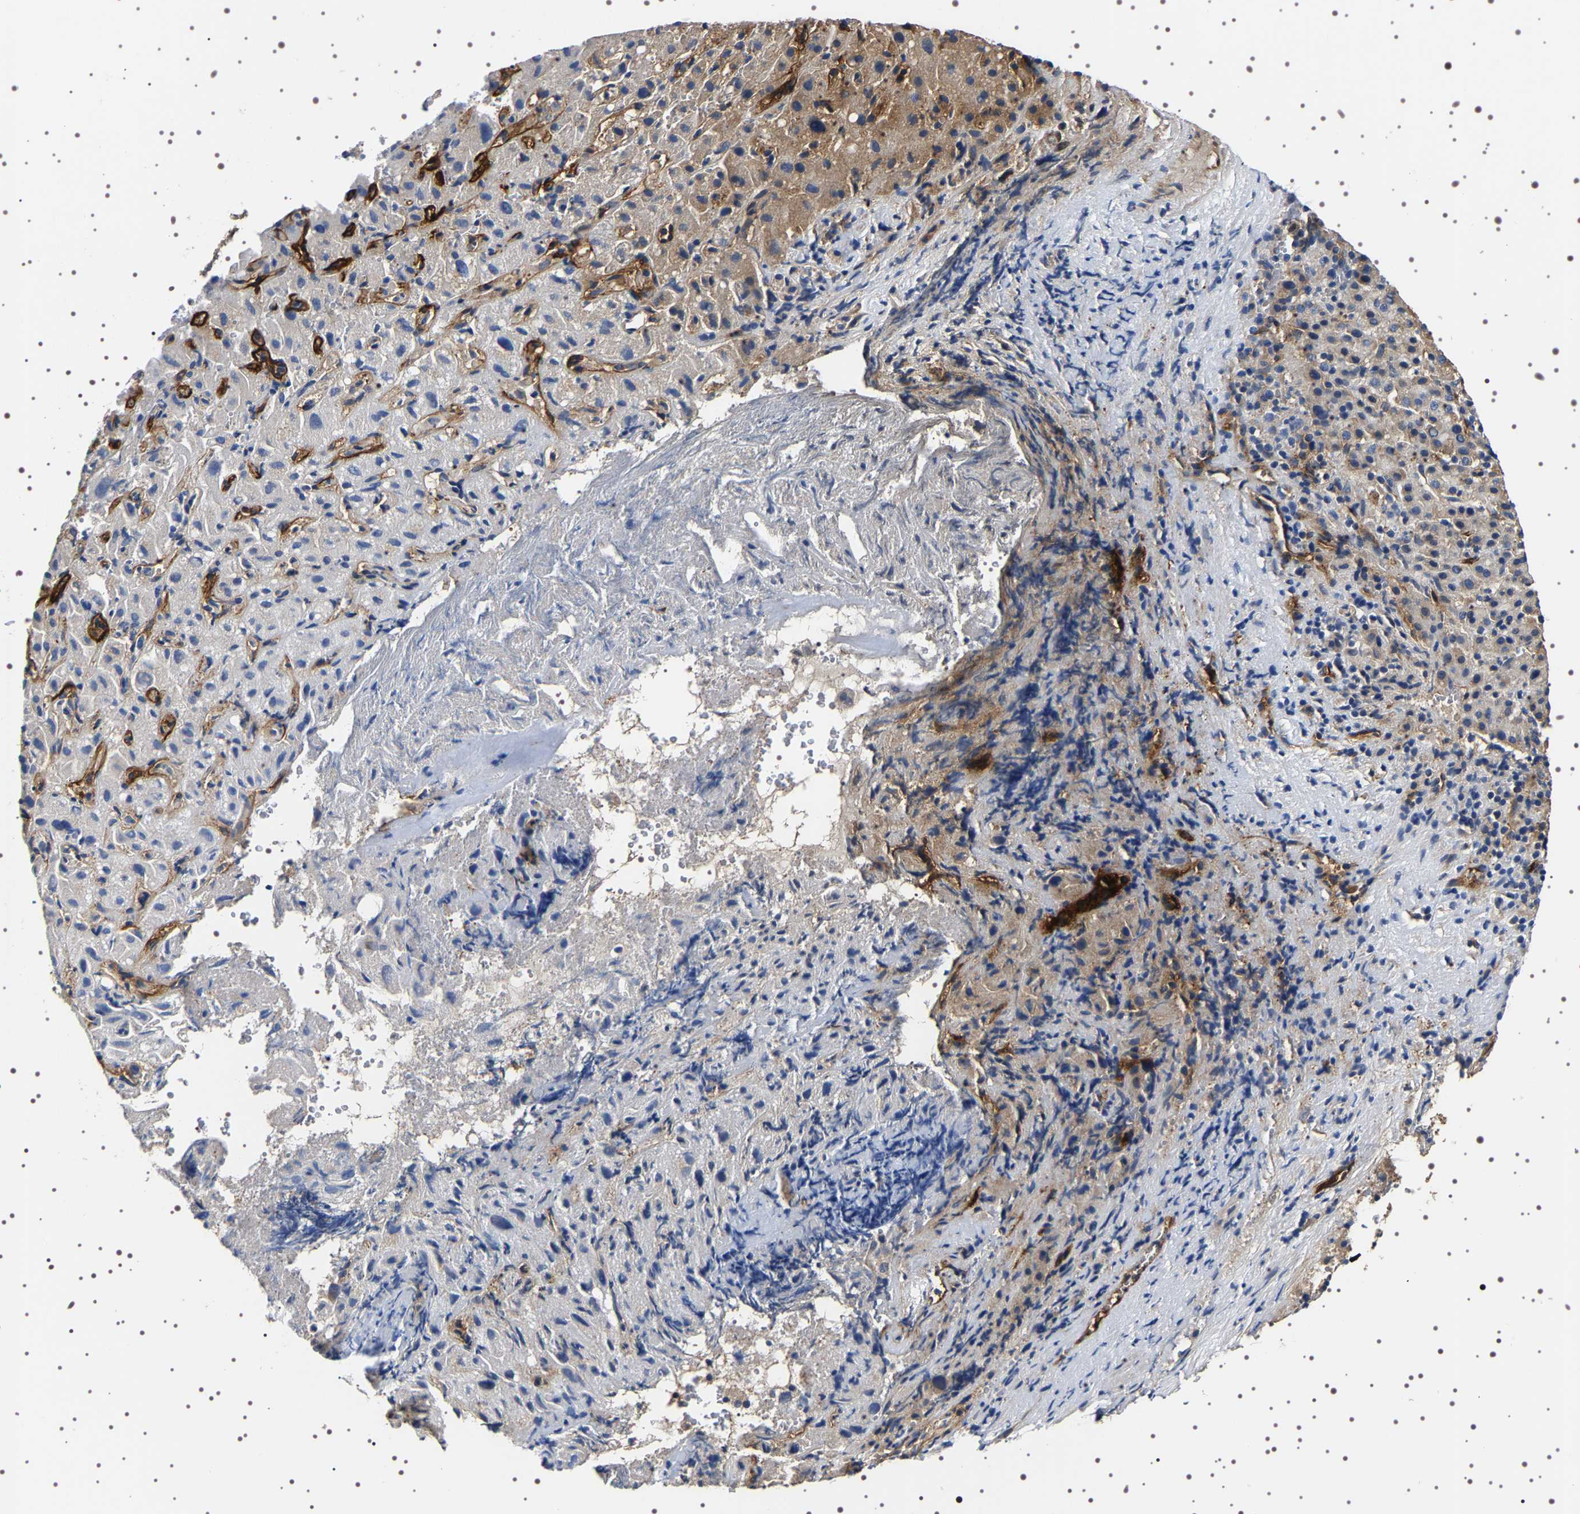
{"staining": {"intensity": "moderate", "quantity": "25%-75%", "location": "cytoplasmic/membranous"}, "tissue": "liver cancer", "cell_type": "Tumor cells", "image_type": "cancer", "snomed": [{"axis": "morphology", "description": "Carcinoma, Hepatocellular, NOS"}, {"axis": "topography", "description": "Liver"}], "caption": "Immunohistochemical staining of human liver cancer displays moderate cytoplasmic/membranous protein positivity in approximately 25%-75% of tumor cells. The protein of interest is stained brown, and the nuclei are stained in blue (DAB IHC with brightfield microscopy, high magnification).", "gene": "ALPL", "patient": {"sex": "female", "age": 58}}